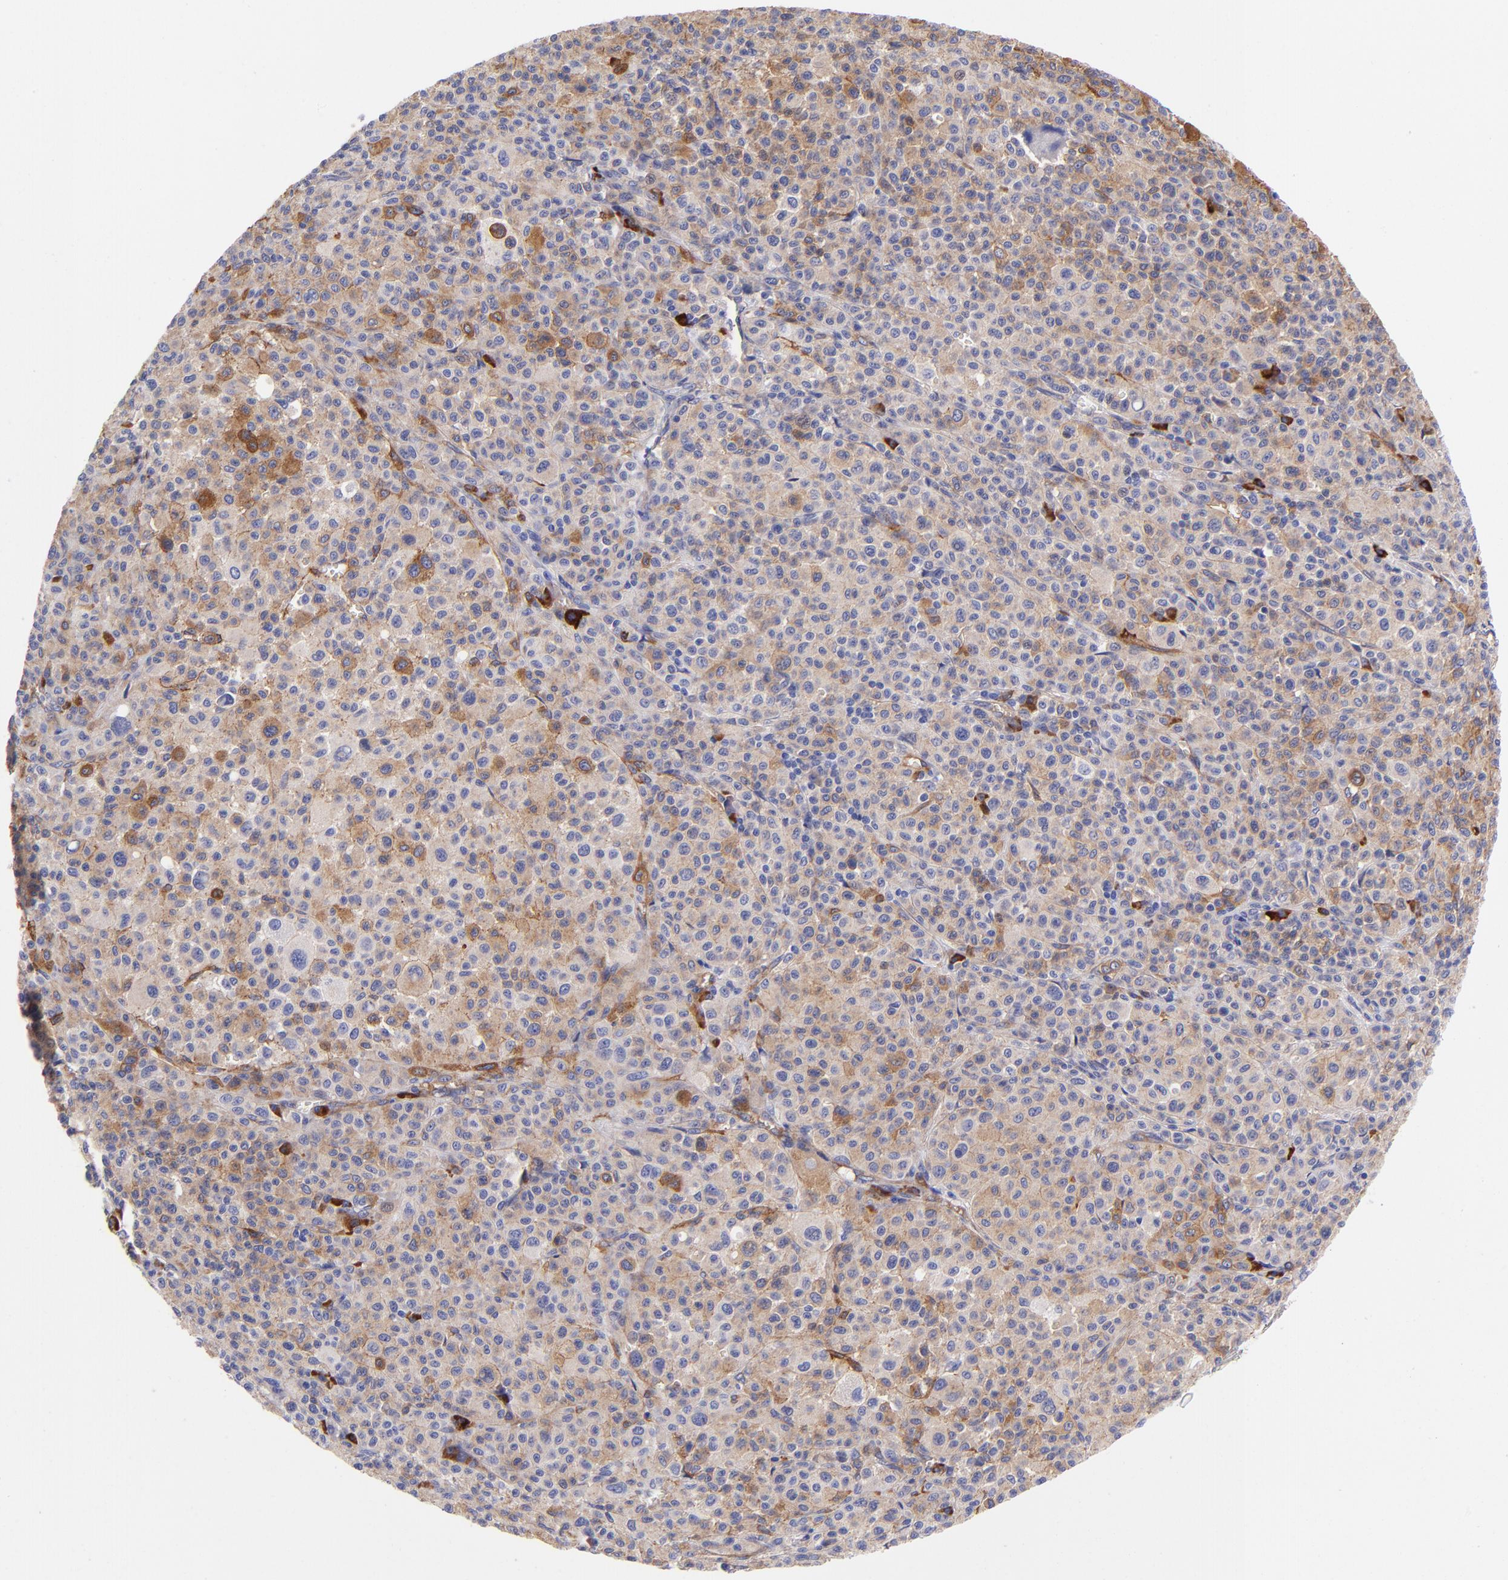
{"staining": {"intensity": "moderate", "quantity": ">75%", "location": "cytoplasmic/membranous"}, "tissue": "melanoma", "cell_type": "Tumor cells", "image_type": "cancer", "snomed": [{"axis": "morphology", "description": "Malignant melanoma, Metastatic site"}, {"axis": "topography", "description": "Skin"}], "caption": "High-power microscopy captured an immunohistochemistry photomicrograph of melanoma, revealing moderate cytoplasmic/membranous positivity in about >75% of tumor cells. The protein is shown in brown color, while the nuclei are stained blue.", "gene": "PPFIBP1", "patient": {"sex": "female", "age": 74}}